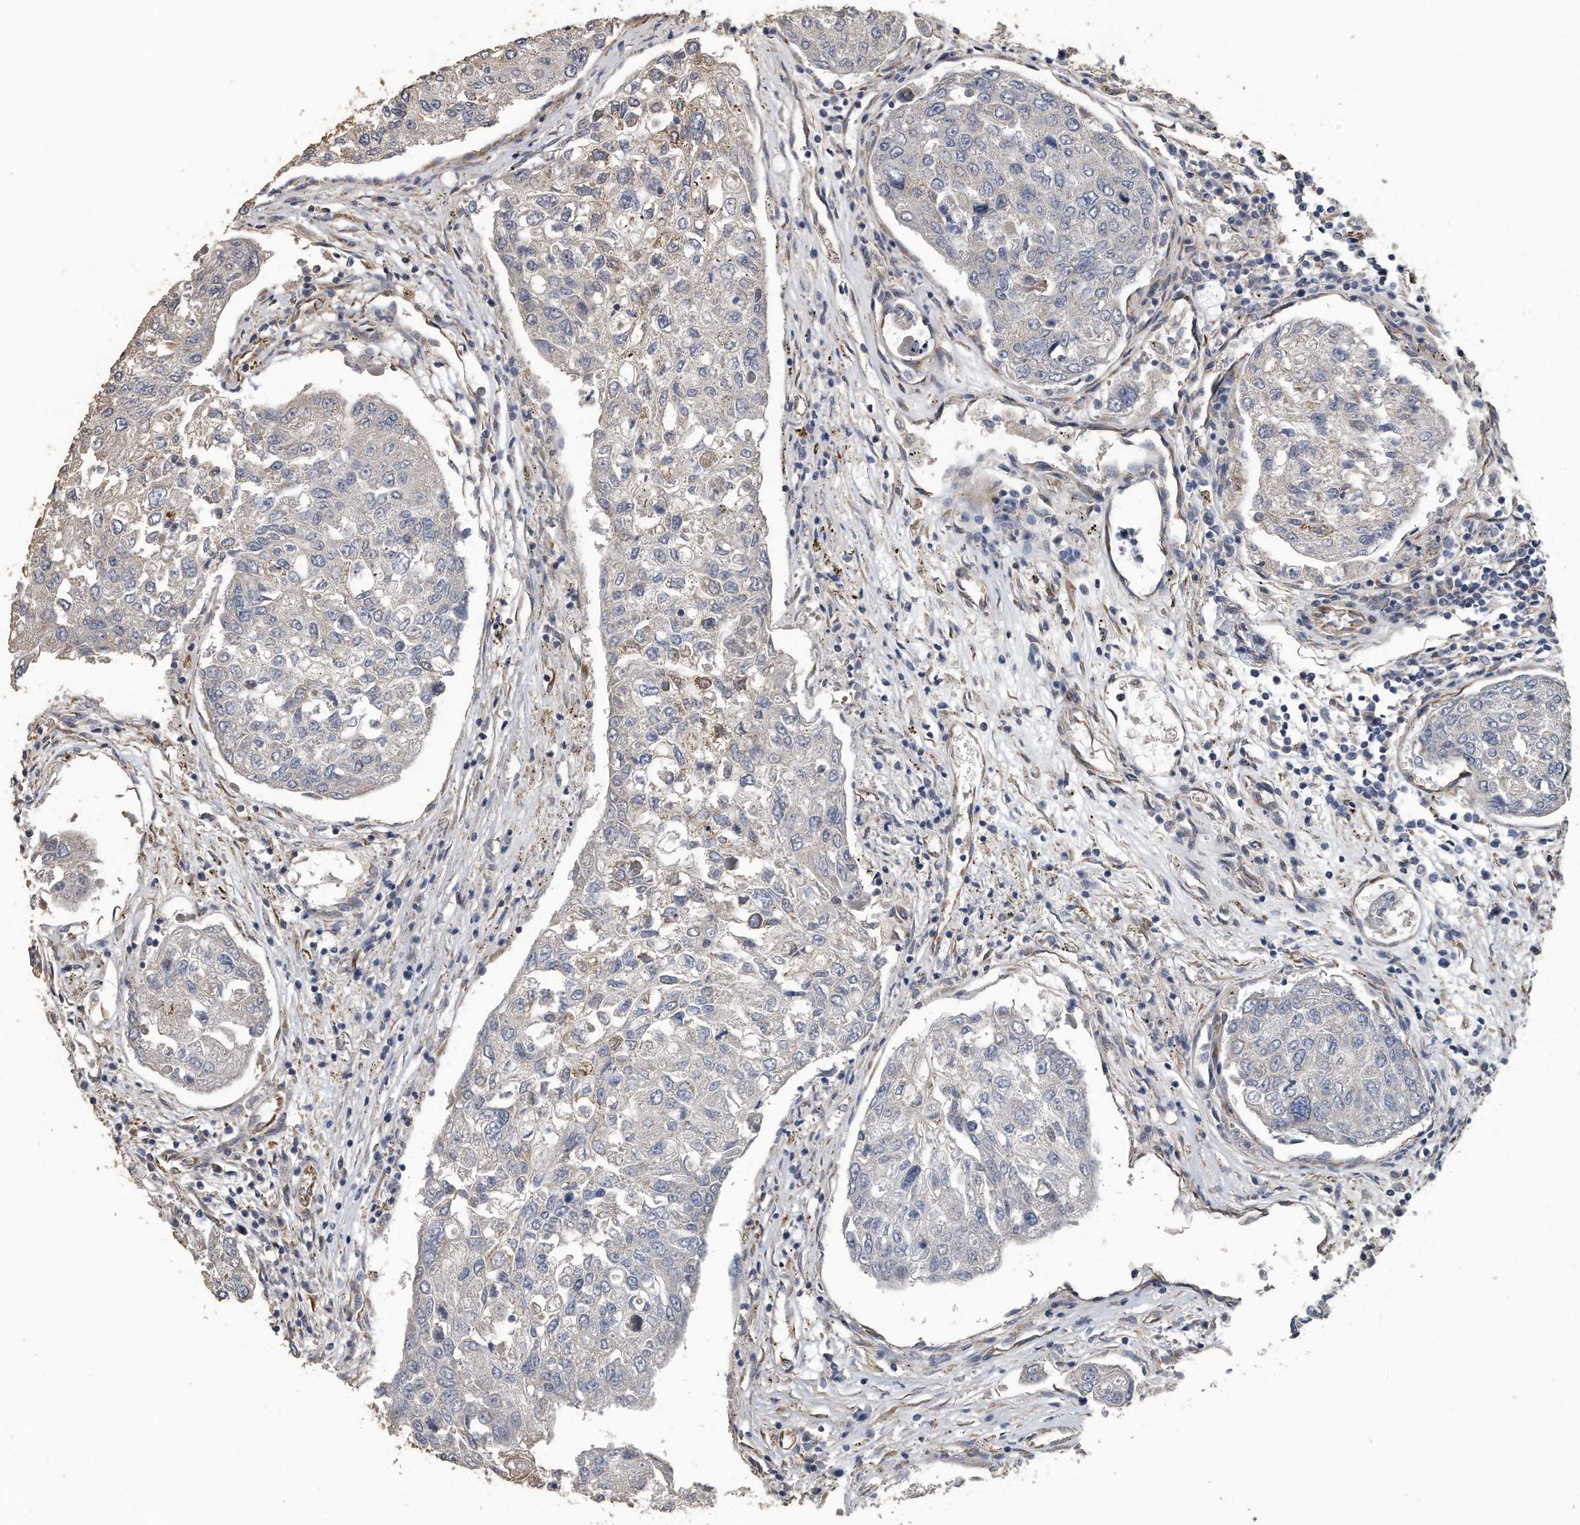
{"staining": {"intensity": "negative", "quantity": "none", "location": "none"}, "tissue": "urothelial cancer", "cell_type": "Tumor cells", "image_type": "cancer", "snomed": [{"axis": "morphology", "description": "Urothelial carcinoma, High grade"}, {"axis": "topography", "description": "Lymph node"}, {"axis": "topography", "description": "Urinary bladder"}], "caption": "Tumor cells show no significant protein staining in urothelial cancer.", "gene": "PCLO", "patient": {"sex": "male", "age": 51}}